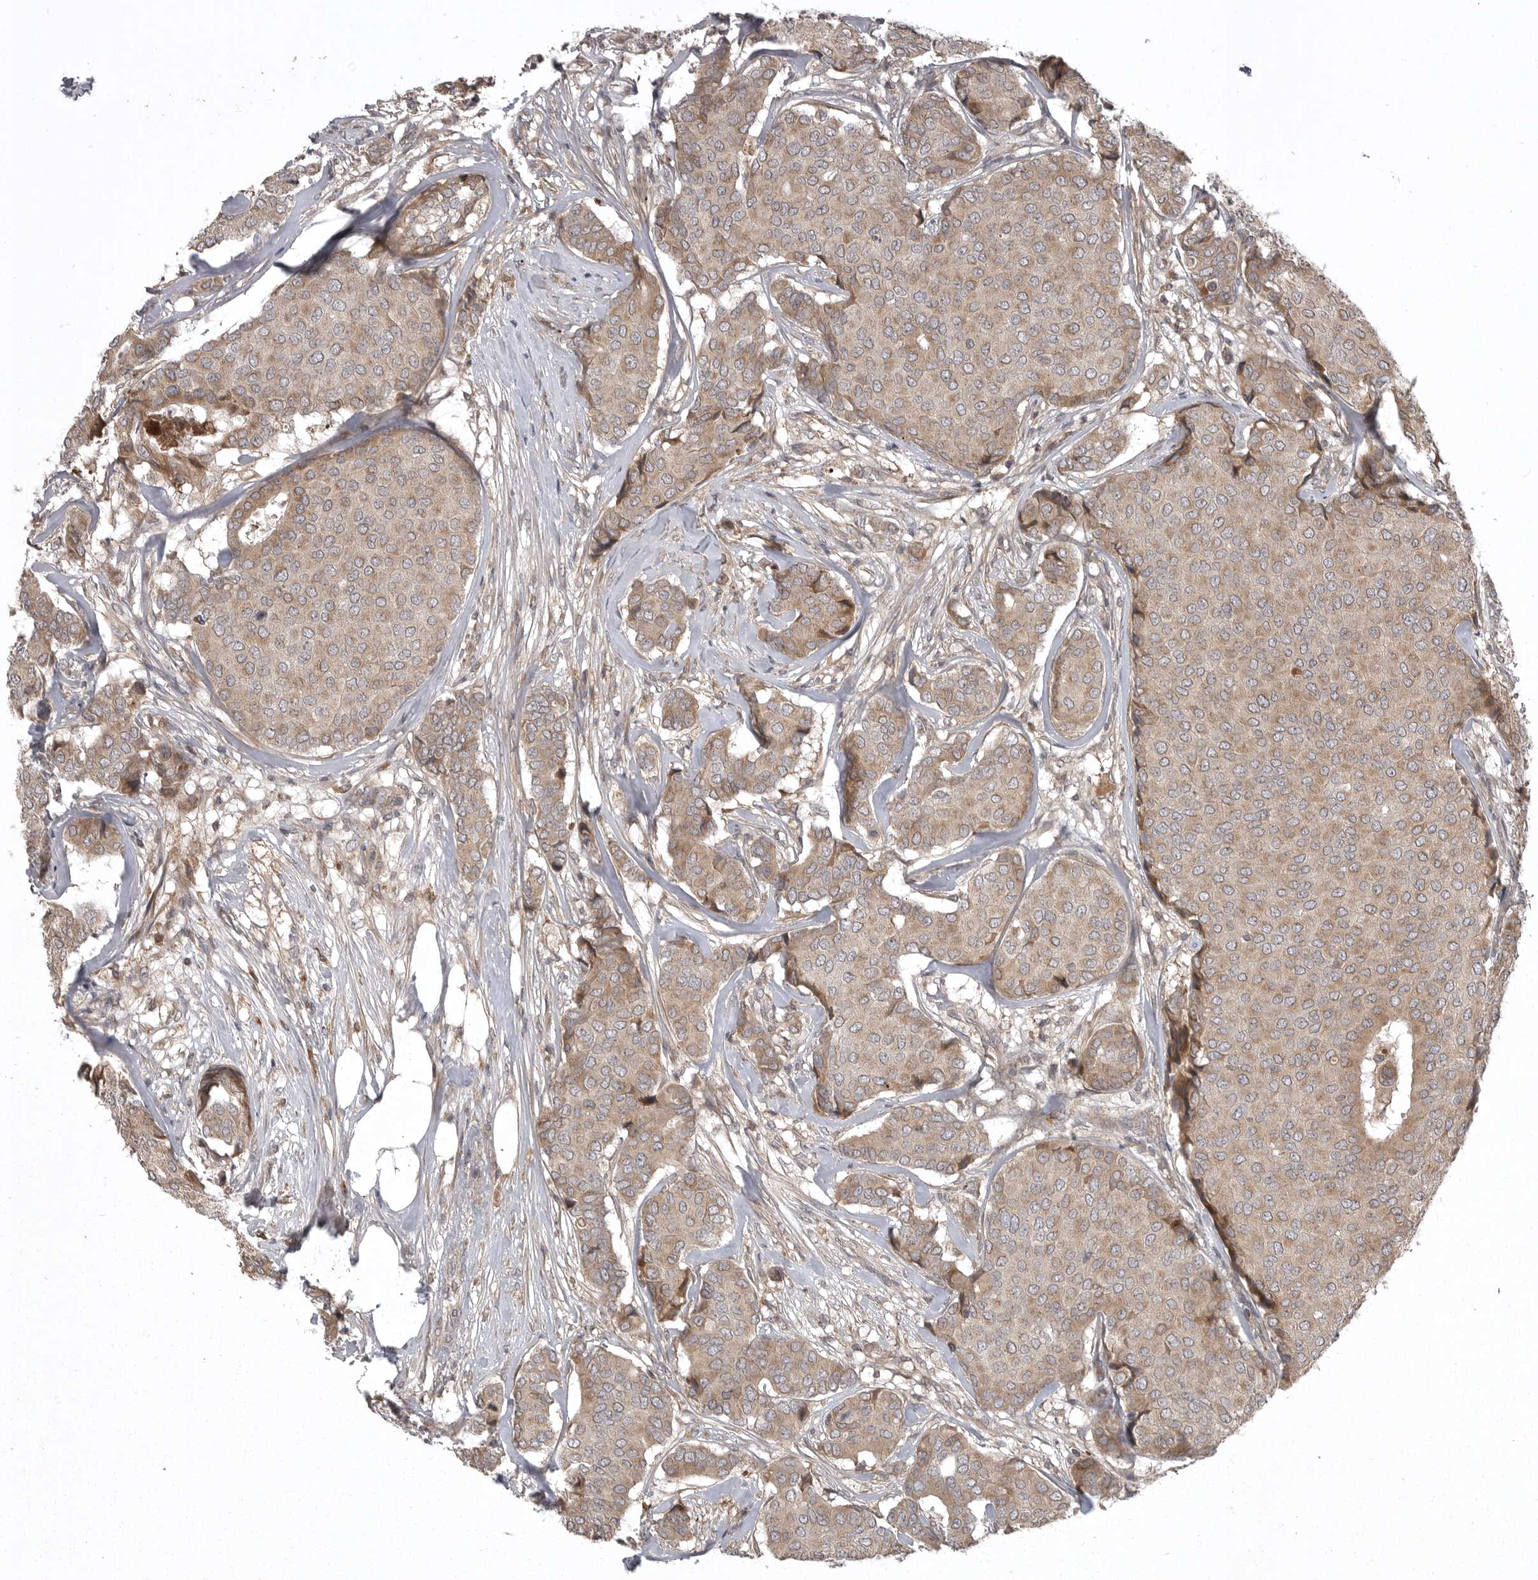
{"staining": {"intensity": "weak", "quantity": ">75%", "location": "cytoplasmic/membranous"}, "tissue": "breast cancer", "cell_type": "Tumor cells", "image_type": "cancer", "snomed": [{"axis": "morphology", "description": "Duct carcinoma"}, {"axis": "topography", "description": "Breast"}], "caption": "There is low levels of weak cytoplasmic/membranous expression in tumor cells of breast cancer (infiltrating ductal carcinoma), as demonstrated by immunohistochemical staining (brown color).", "gene": "GPR31", "patient": {"sex": "female", "age": 75}}